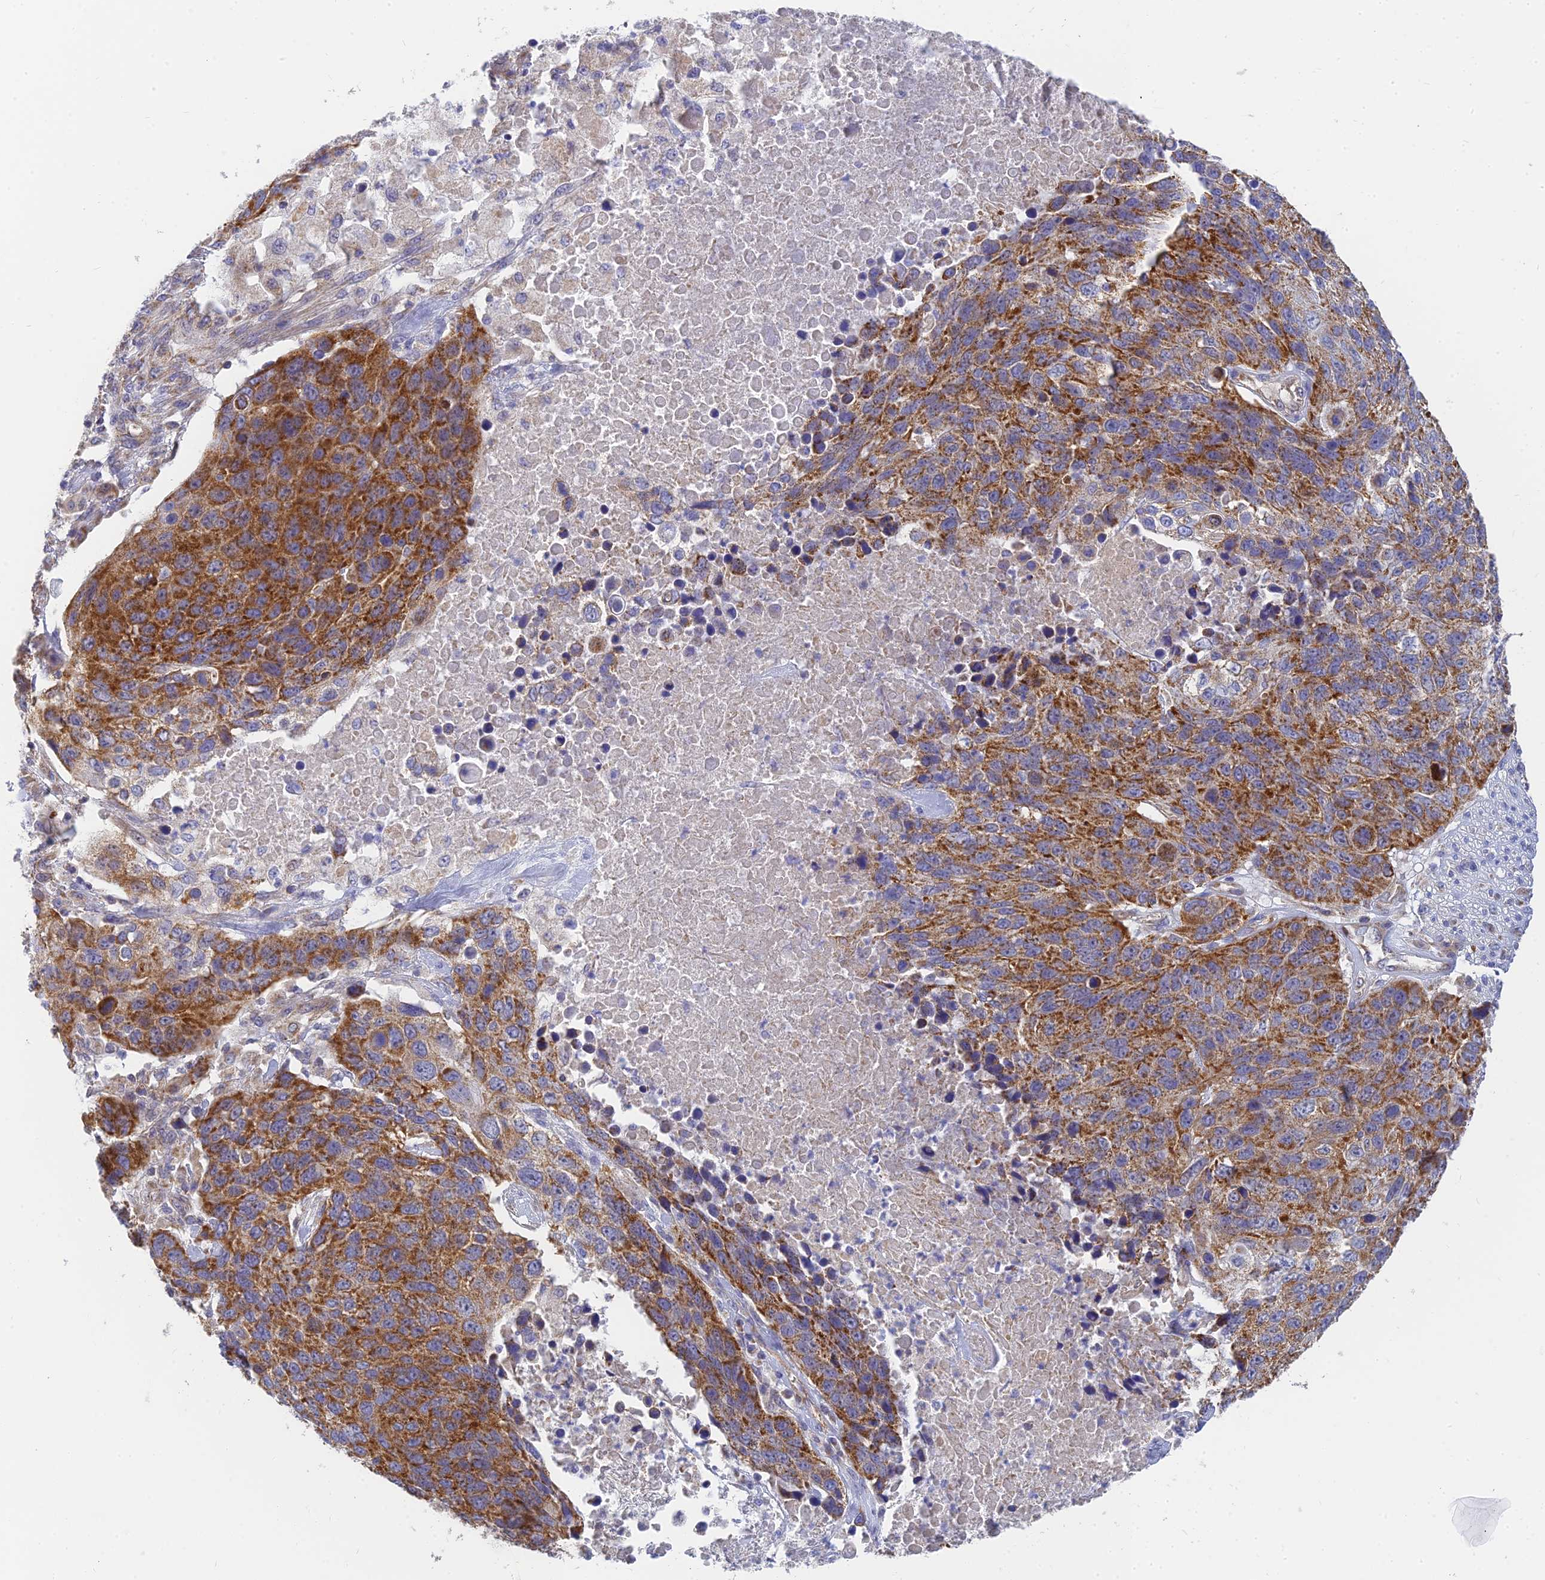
{"staining": {"intensity": "strong", "quantity": ">75%", "location": "cytoplasmic/membranous"}, "tissue": "lung cancer", "cell_type": "Tumor cells", "image_type": "cancer", "snomed": [{"axis": "morphology", "description": "Normal tissue, NOS"}, {"axis": "morphology", "description": "Squamous cell carcinoma, NOS"}, {"axis": "topography", "description": "Lymph node"}, {"axis": "topography", "description": "Lung"}], "caption": "There is high levels of strong cytoplasmic/membranous expression in tumor cells of lung cancer (squamous cell carcinoma), as demonstrated by immunohistochemical staining (brown color).", "gene": "MRPL15", "patient": {"sex": "male", "age": 66}}